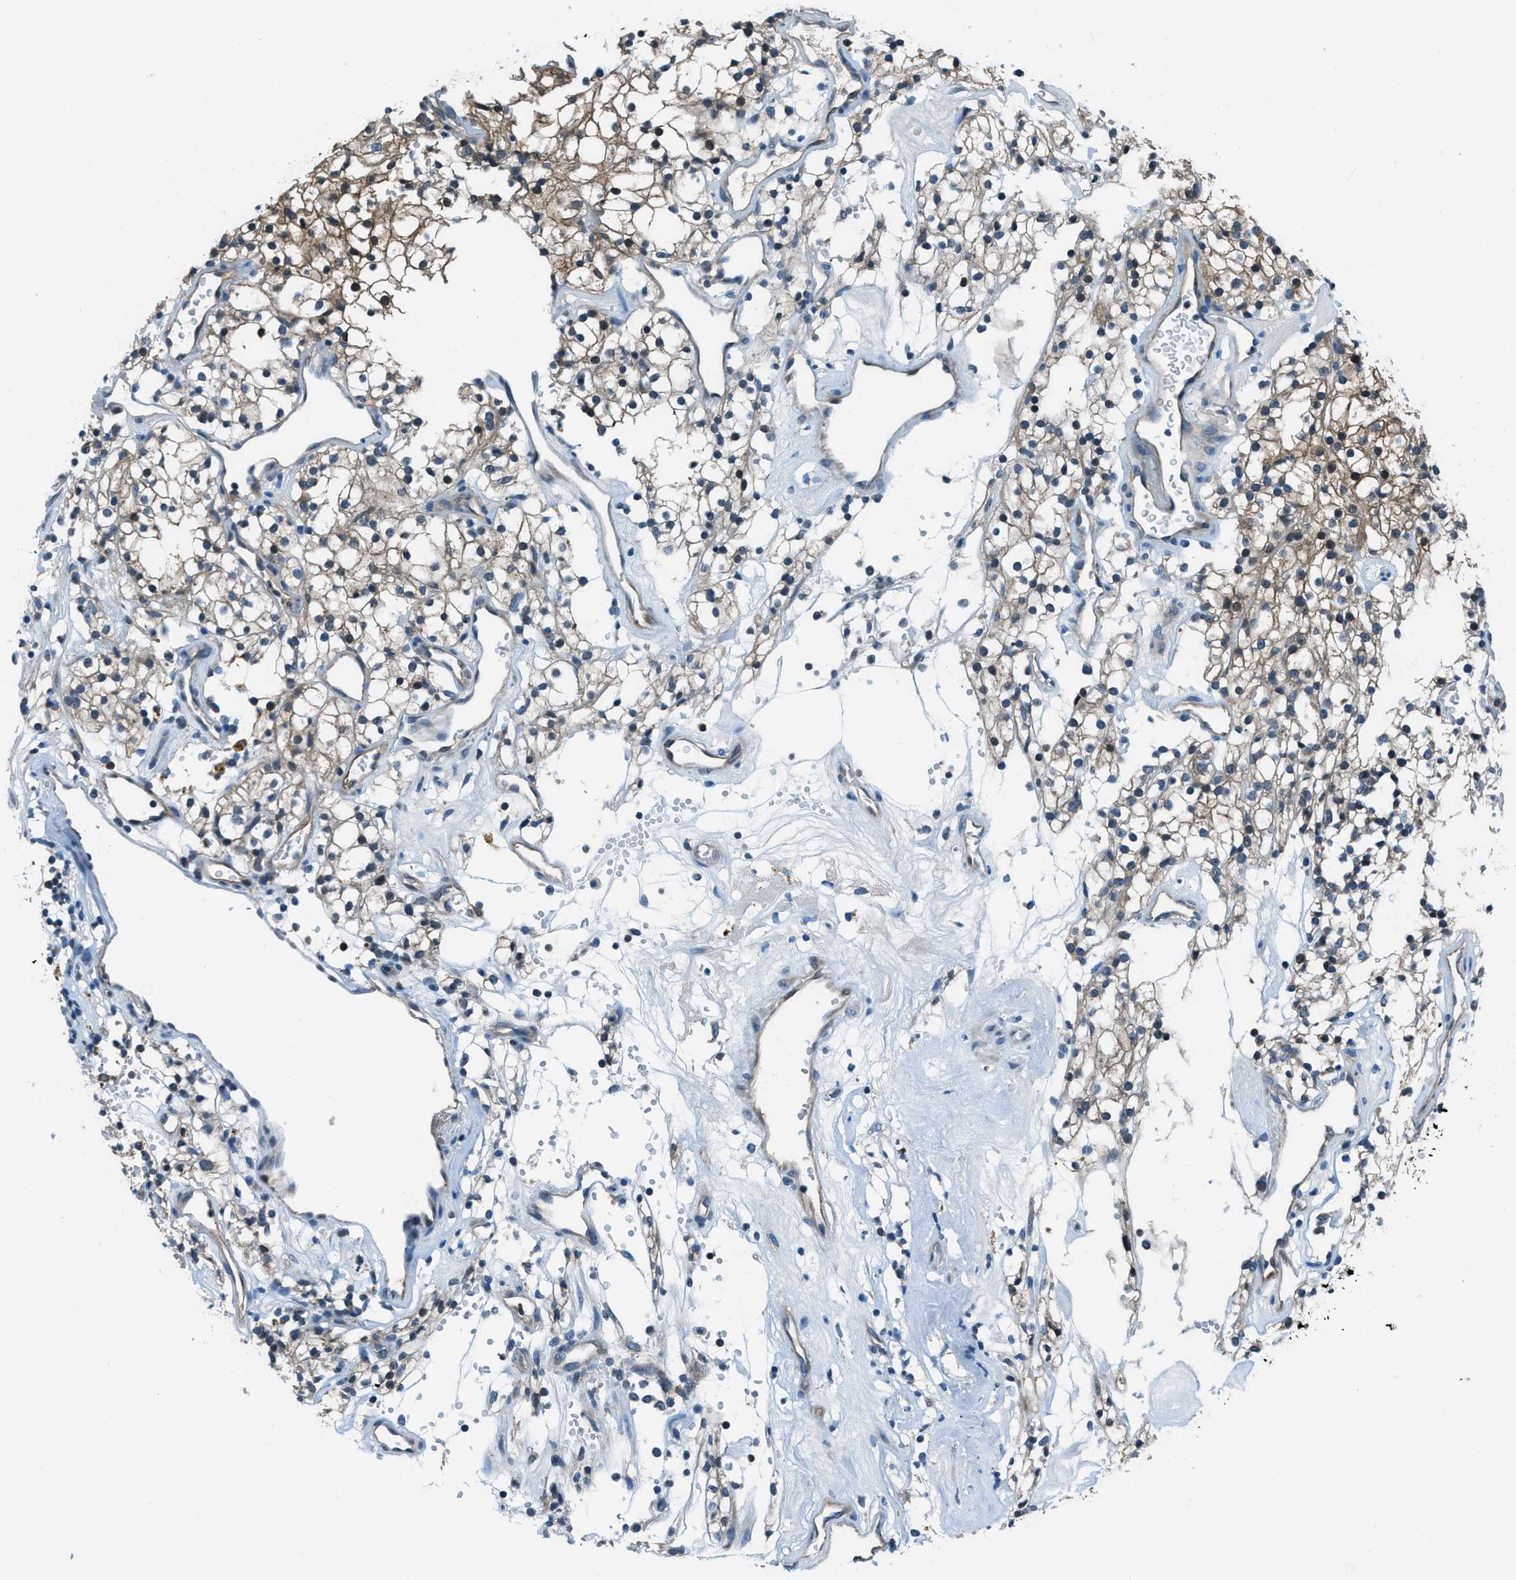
{"staining": {"intensity": "weak", "quantity": "25%-75%", "location": "cytoplasmic/membranous"}, "tissue": "renal cancer", "cell_type": "Tumor cells", "image_type": "cancer", "snomed": [{"axis": "morphology", "description": "Adenocarcinoma, NOS"}, {"axis": "topography", "description": "Kidney"}], "caption": "A low amount of weak cytoplasmic/membranous positivity is seen in about 25%-75% of tumor cells in renal adenocarcinoma tissue.", "gene": "HEBP2", "patient": {"sex": "male", "age": 59}}